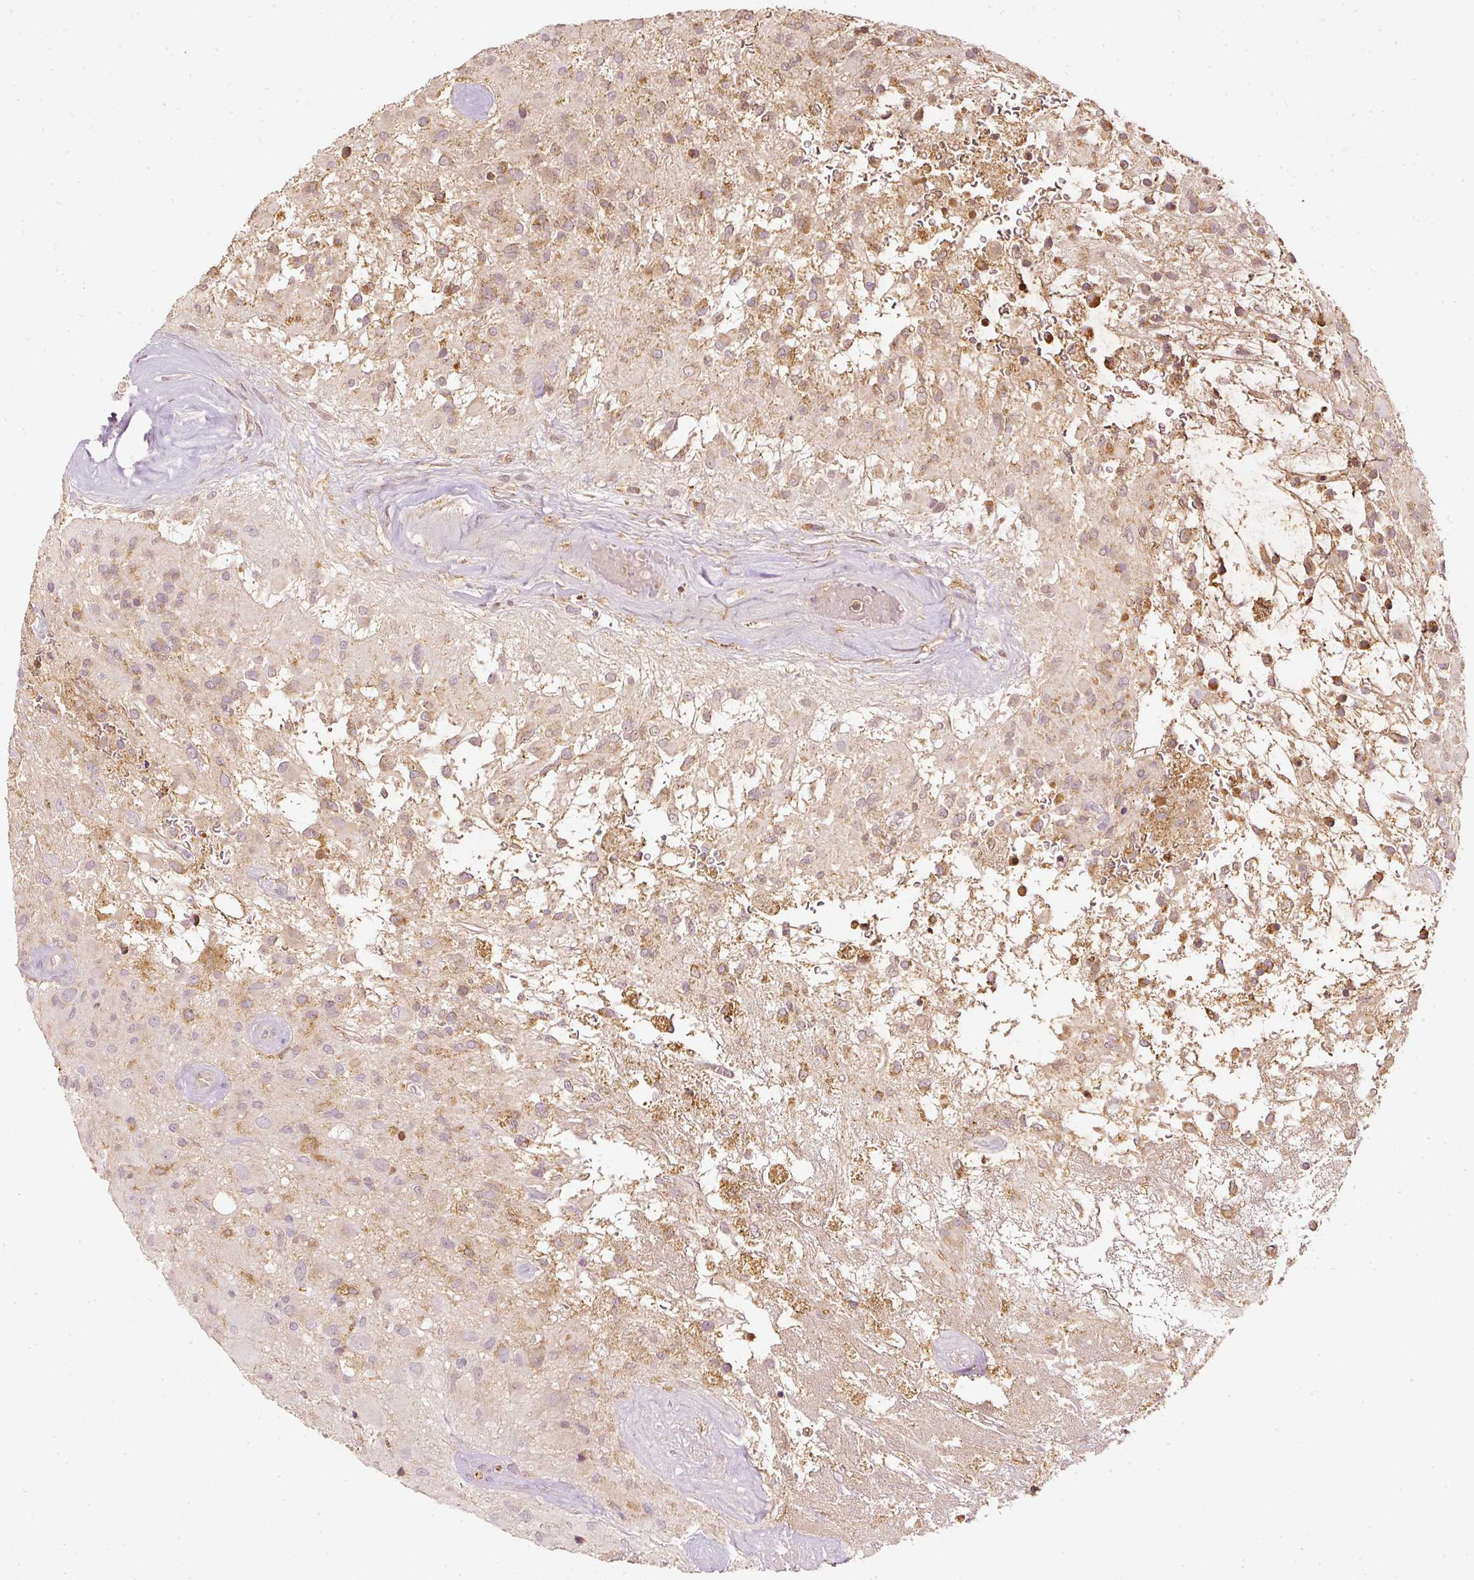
{"staining": {"intensity": "moderate", "quantity": "<25%", "location": "cytoplasmic/membranous"}, "tissue": "glioma", "cell_type": "Tumor cells", "image_type": "cancer", "snomed": [{"axis": "morphology", "description": "Glioma, malignant, High grade"}, {"axis": "topography", "description": "Brain"}], "caption": "This image reveals immunohistochemistry staining of human high-grade glioma (malignant), with low moderate cytoplasmic/membranous staining in about <25% of tumor cells.", "gene": "EVL", "patient": {"sex": "female", "age": 67}}